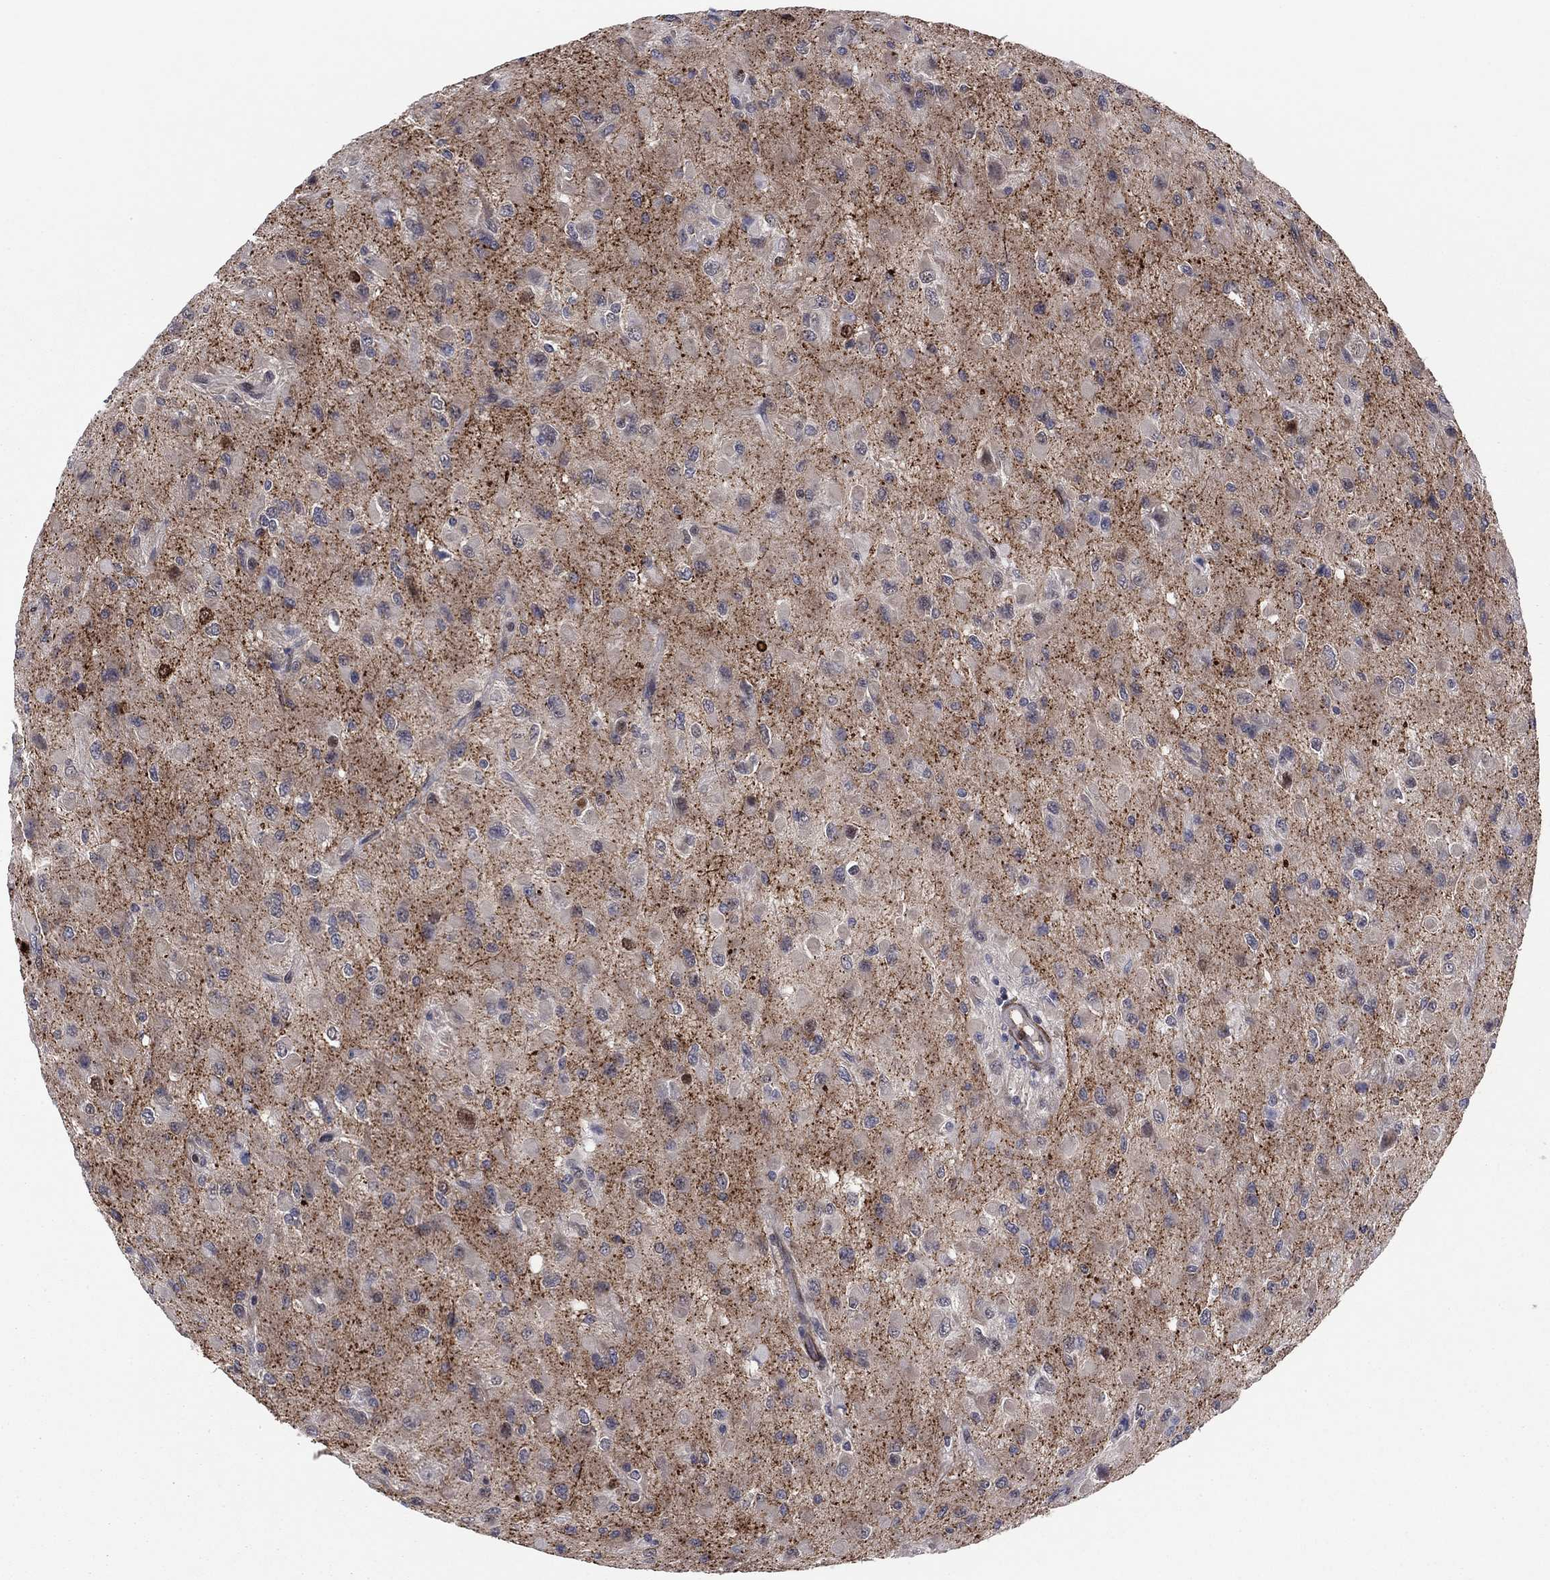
{"staining": {"intensity": "moderate", "quantity": "<25%", "location": "cytoplasmic/membranous"}, "tissue": "glioma", "cell_type": "Tumor cells", "image_type": "cancer", "snomed": [{"axis": "morphology", "description": "Glioma, malignant, High grade"}, {"axis": "topography", "description": "Cerebral cortex"}], "caption": "This is an image of immunohistochemistry staining of glioma, which shows moderate expression in the cytoplasmic/membranous of tumor cells.", "gene": "SNCG", "patient": {"sex": "male", "age": 35}}